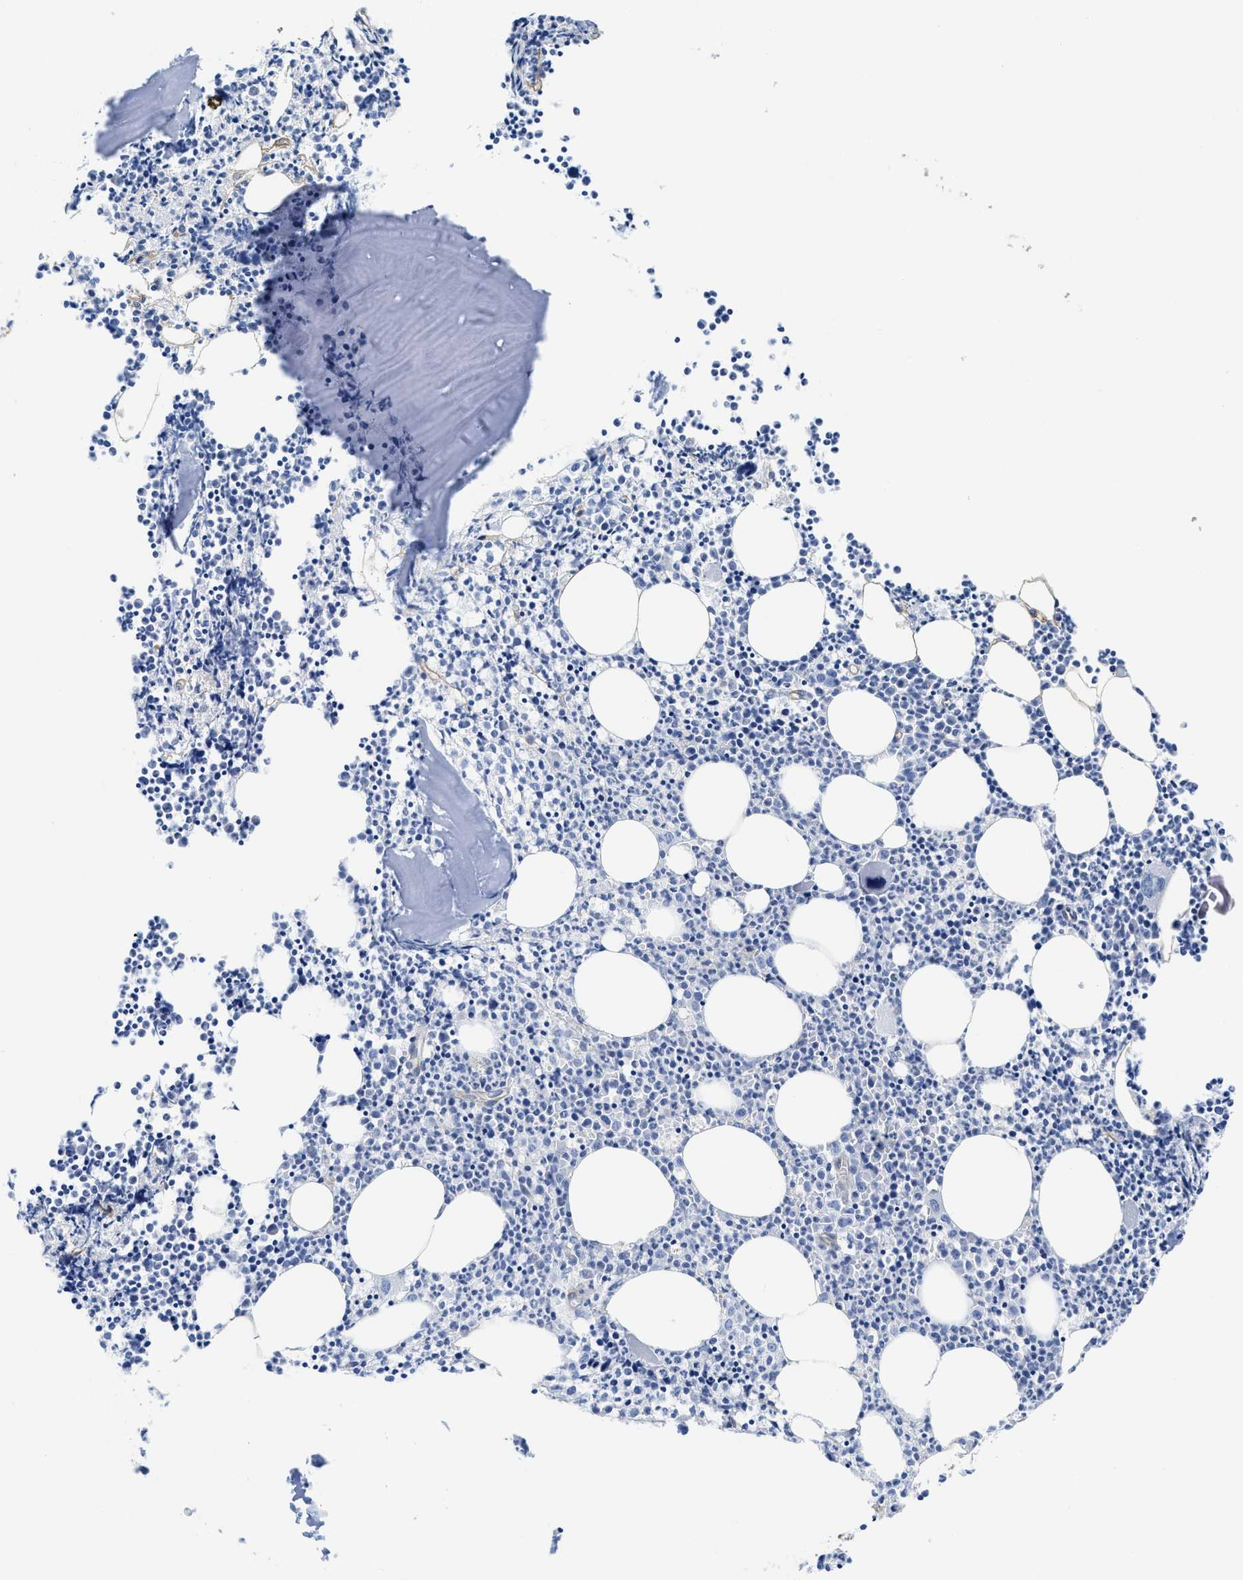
{"staining": {"intensity": "negative", "quantity": "none", "location": "none"}, "tissue": "bone marrow", "cell_type": "Hematopoietic cells", "image_type": "normal", "snomed": [{"axis": "morphology", "description": "Normal tissue, NOS"}, {"axis": "morphology", "description": "Inflammation, NOS"}, {"axis": "topography", "description": "Bone marrow"}], "caption": "The IHC histopathology image has no significant expression in hematopoietic cells of bone marrow. (DAB (3,3'-diaminobenzidine) immunohistochemistry (IHC), high magnification).", "gene": "TUB", "patient": {"sex": "female", "age": 53}}